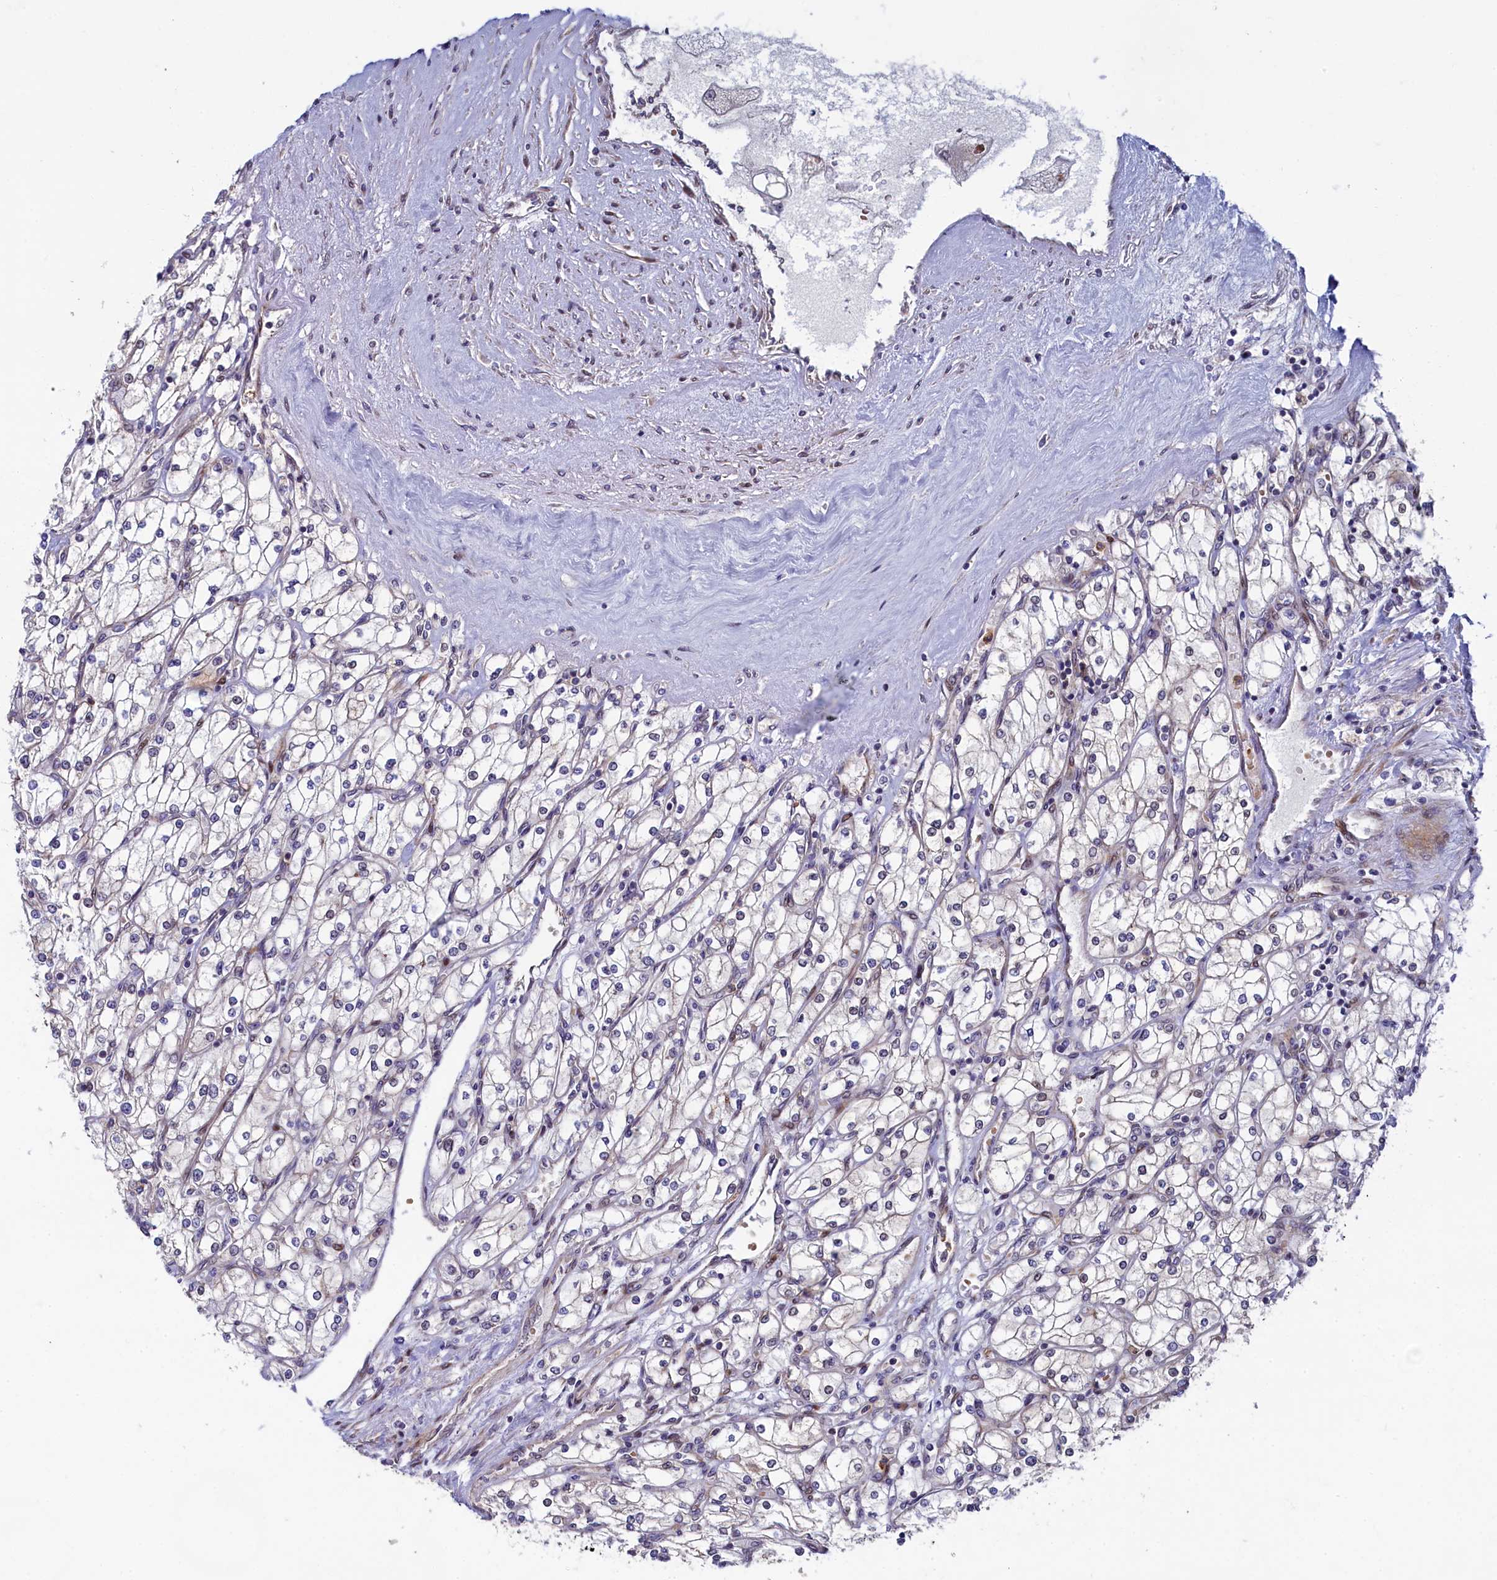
{"staining": {"intensity": "negative", "quantity": "none", "location": "none"}, "tissue": "renal cancer", "cell_type": "Tumor cells", "image_type": "cancer", "snomed": [{"axis": "morphology", "description": "Adenocarcinoma, NOS"}, {"axis": "topography", "description": "Kidney"}], "caption": "Tumor cells show no significant protein staining in renal cancer. (DAB (3,3'-diaminobenzidine) immunohistochemistry (IHC) with hematoxylin counter stain).", "gene": "PIK3C3", "patient": {"sex": "male", "age": 80}}